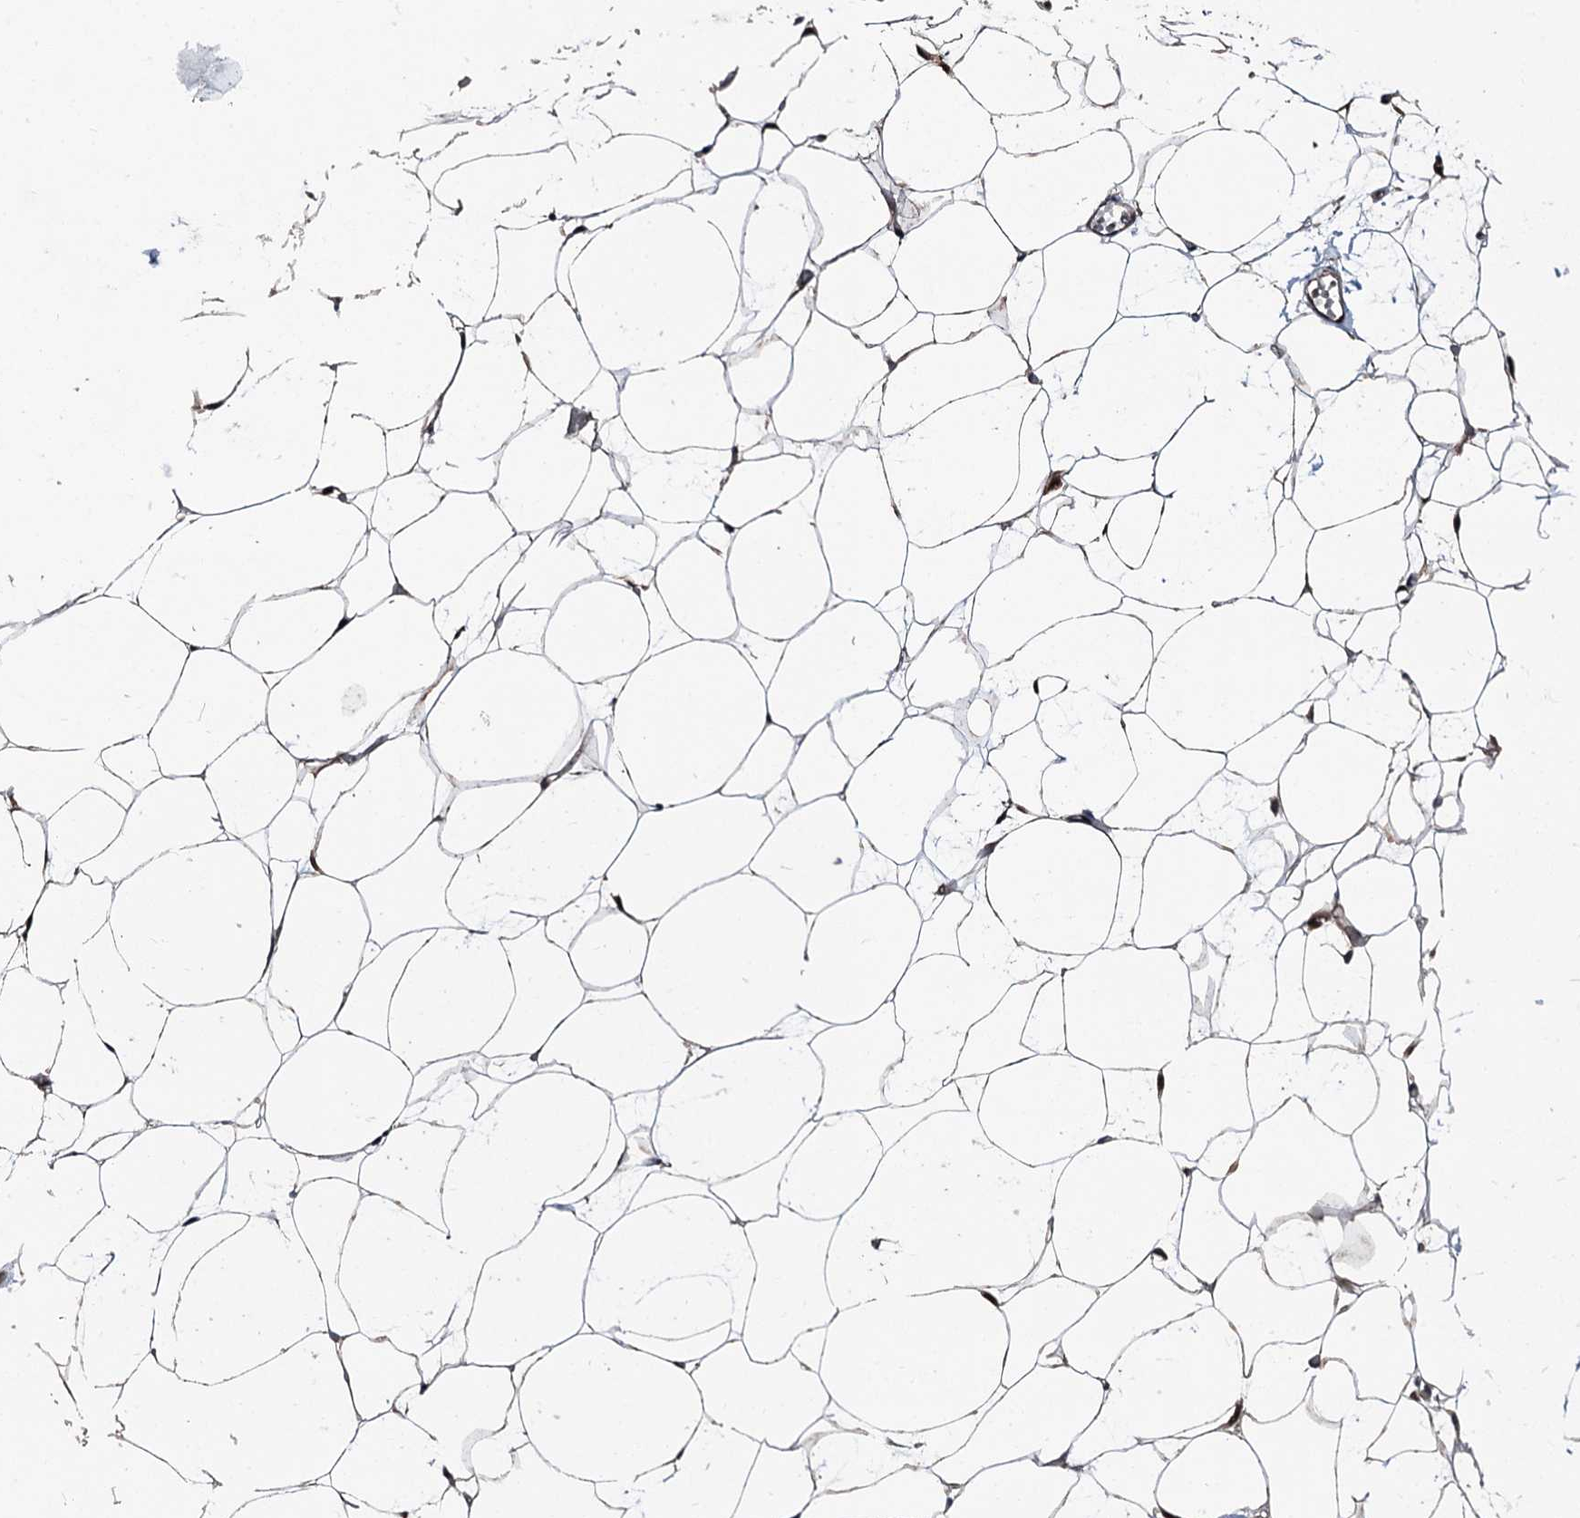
{"staining": {"intensity": "weak", "quantity": ">75%", "location": "cytoplasmic/membranous,nuclear"}, "tissue": "adipose tissue", "cell_type": "Adipocytes", "image_type": "normal", "snomed": [{"axis": "morphology", "description": "Normal tissue, NOS"}, {"axis": "topography", "description": "Breast"}], "caption": "Immunohistochemical staining of unremarkable adipose tissue demonstrates weak cytoplasmic/membranous,nuclear protein expression in about >75% of adipocytes. (DAB (3,3'-diaminobenzidine) = brown stain, brightfield microscopy at high magnification).", "gene": "PSMD13", "patient": {"sex": "female", "age": 23}}